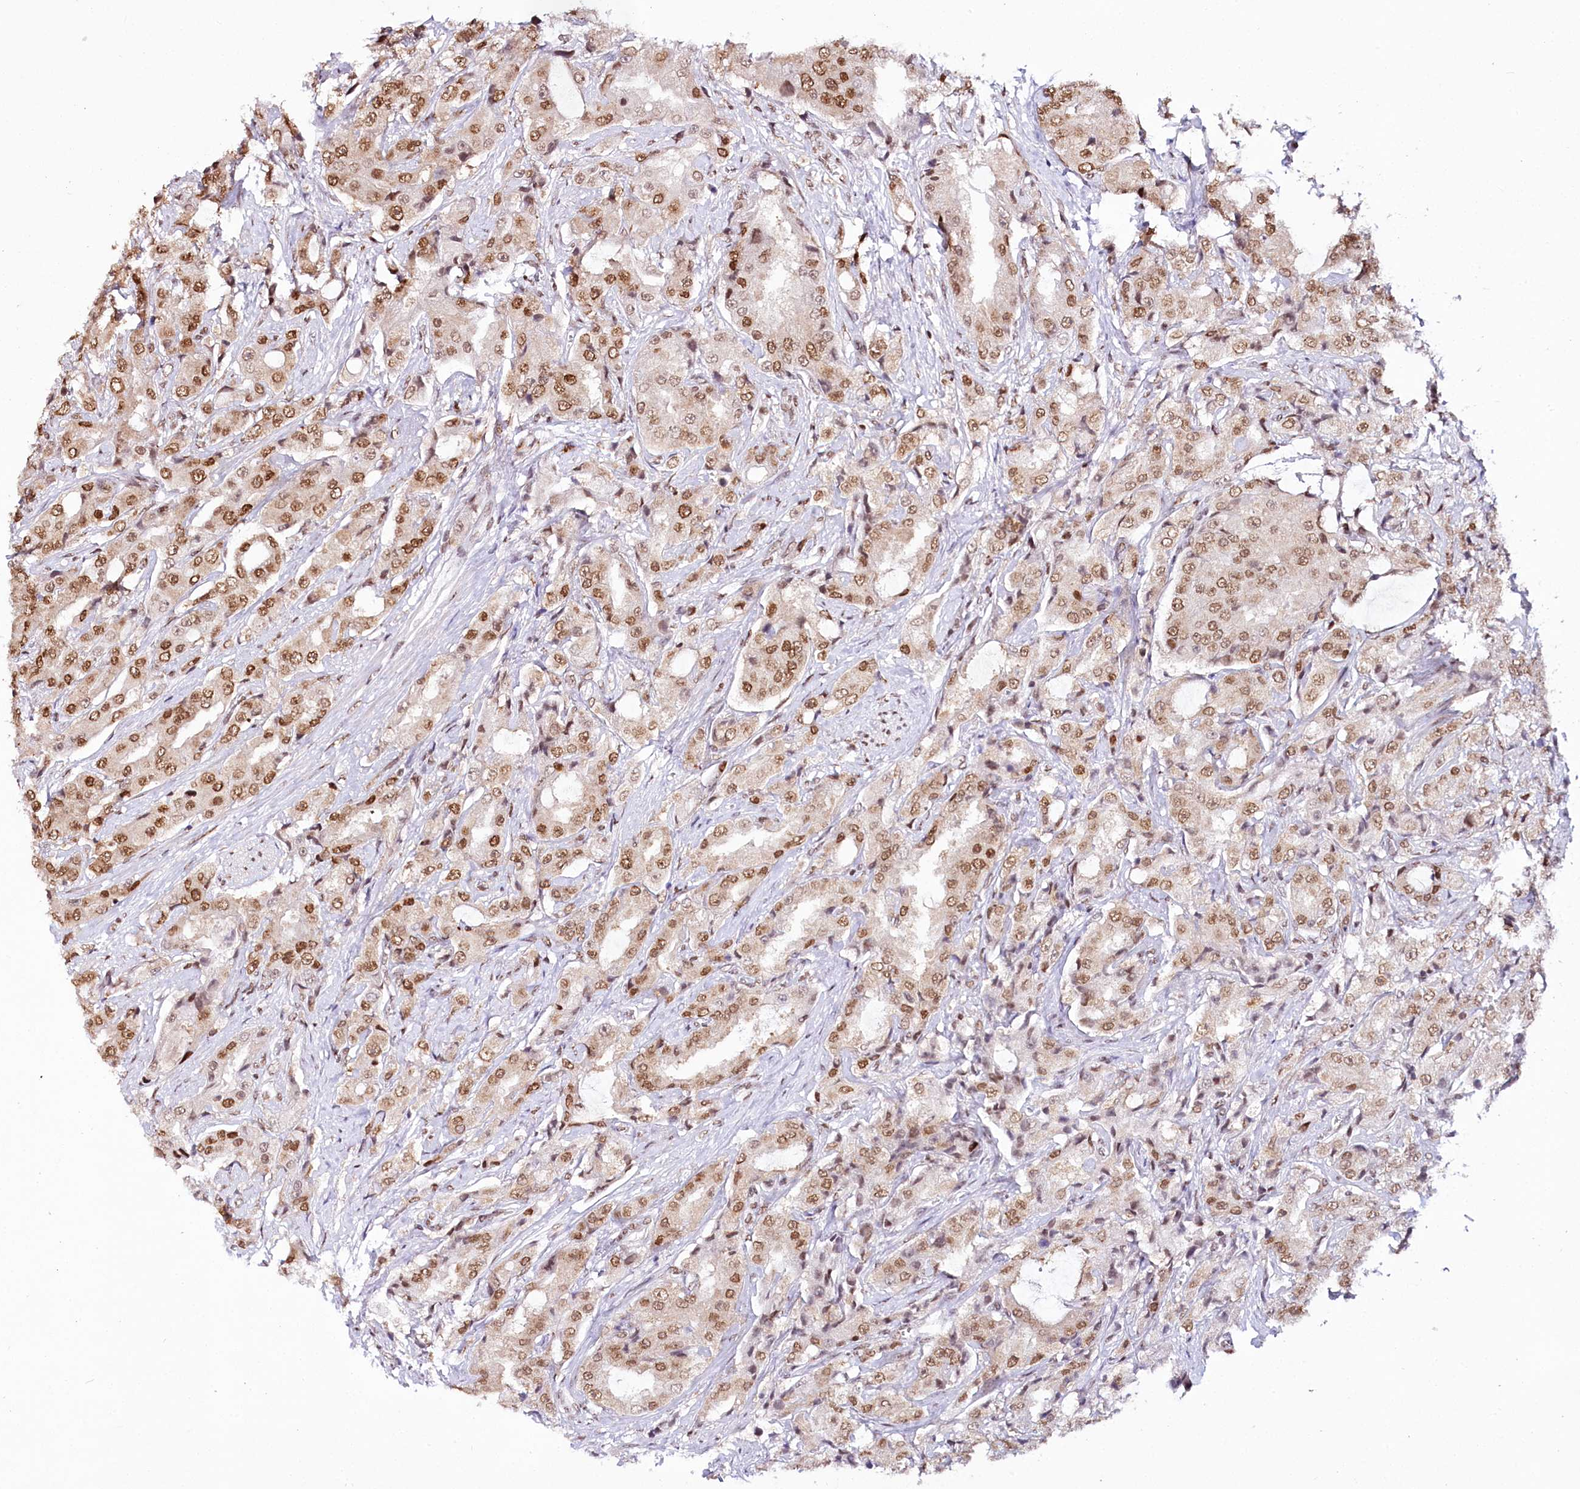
{"staining": {"intensity": "moderate", "quantity": ">75%", "location": "nuclear"}, "tissue": "prostate cancer", "cell_type": "Tumor cells", "image_type": "cancer", "snomed": [{"axis": "morphology", "description": "Adenocarcinoma, High grade"}, {"axis": "topography", "description": "Prostate"}], "caption": "Adenocarcinoma (high-grade) (prostate) stained with a protein marker exhibits moderate staining in tumor cells.", "gene": "SMARCE1", "patient": {"sex": "male", "age": 73}}